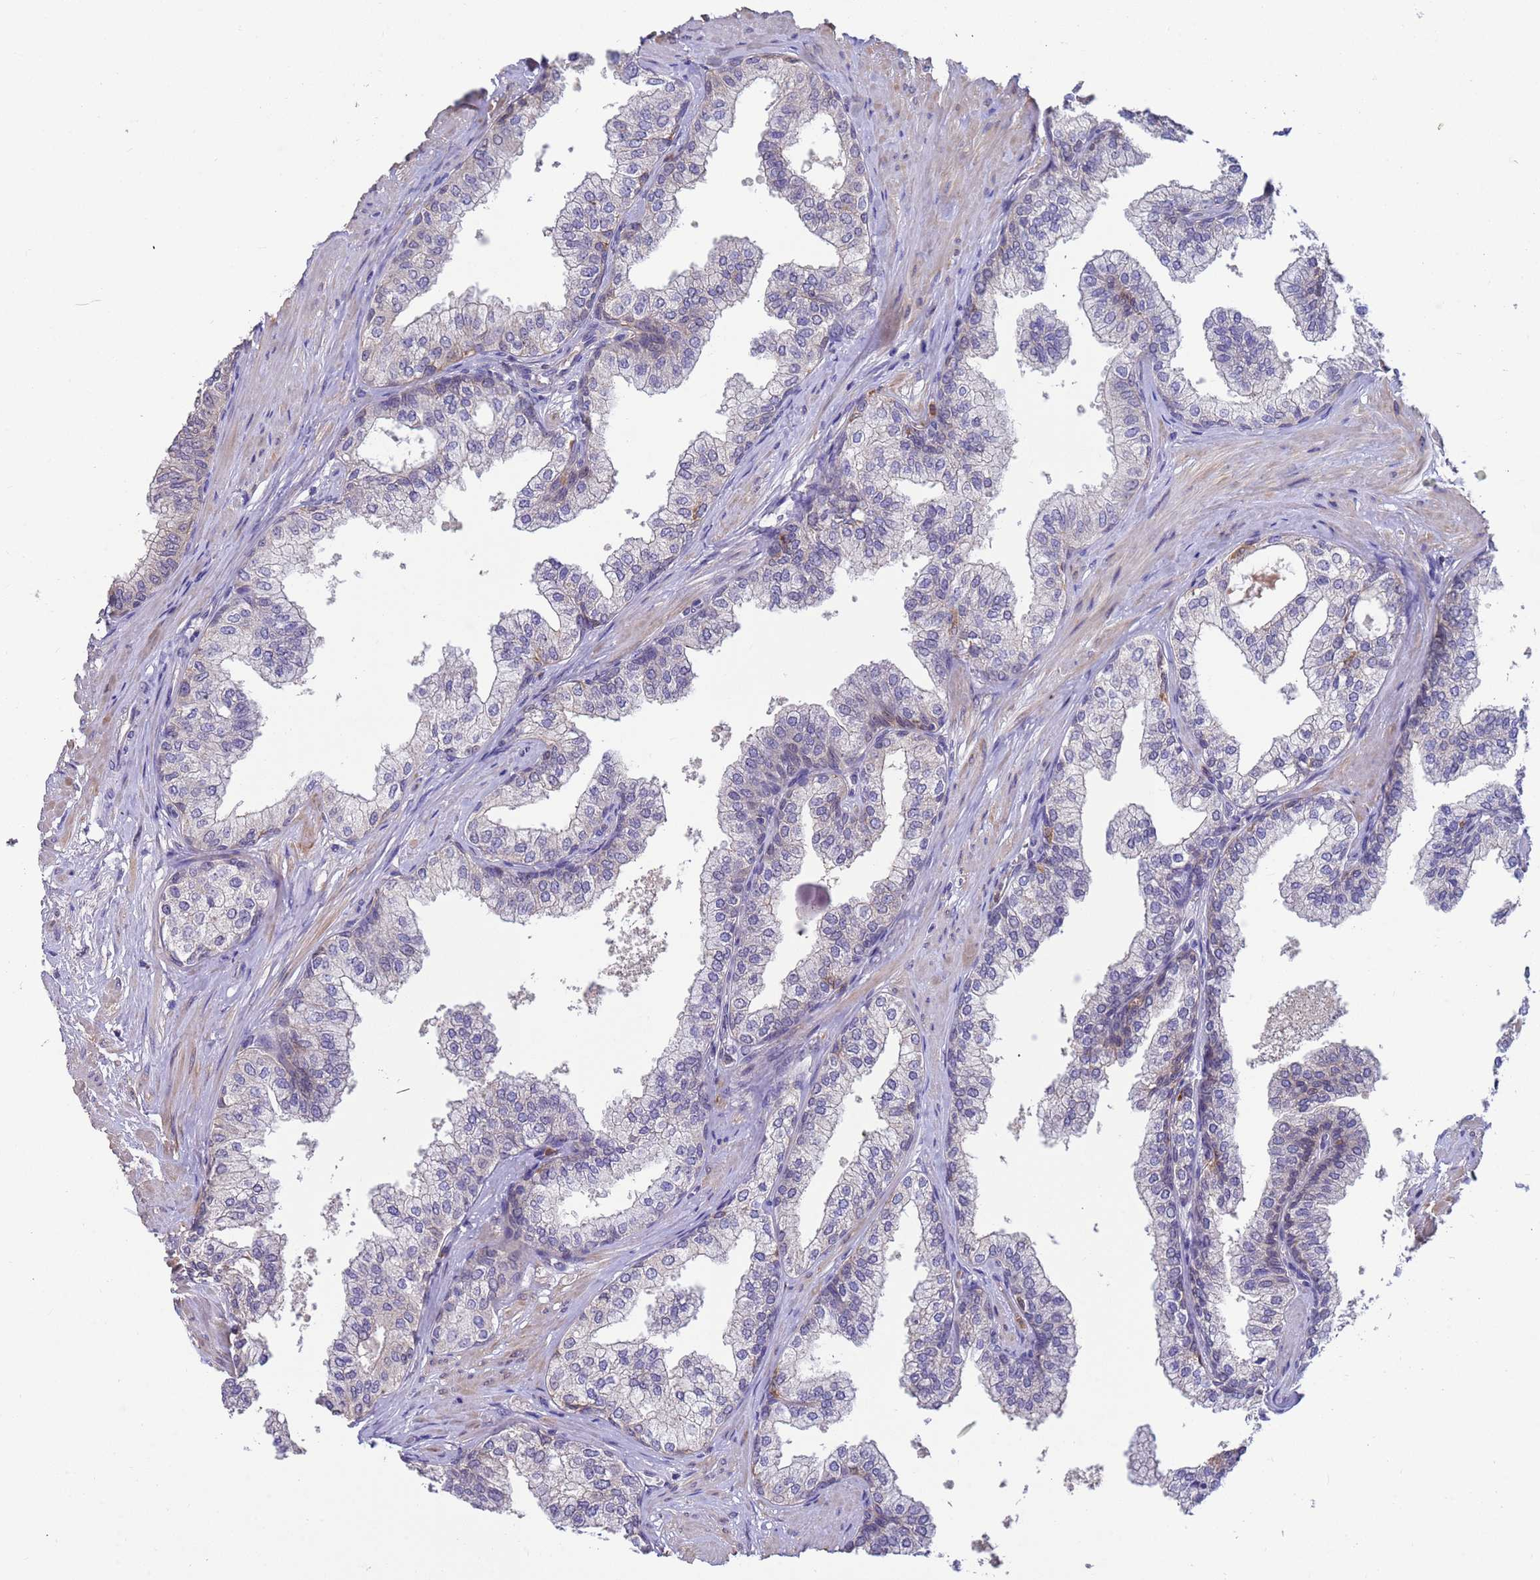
{"staining": {"intensity": "negative", "quantity": "none", "location": "none"}, "tissue": "prostate", "cell_type": "Glandular cells", "image_type": "normal", "snomed": [{"axis": "morphology", "description": "Normal tissue, NOS"}, {"axis": "topography", "description": "Prostate"}], "caption": "Immunohistochemical staining of normal prostate exhibits no significant staining in glandular cells.", "gene": "AMPD3", "patient": {"sex": "male", "age": 60}}